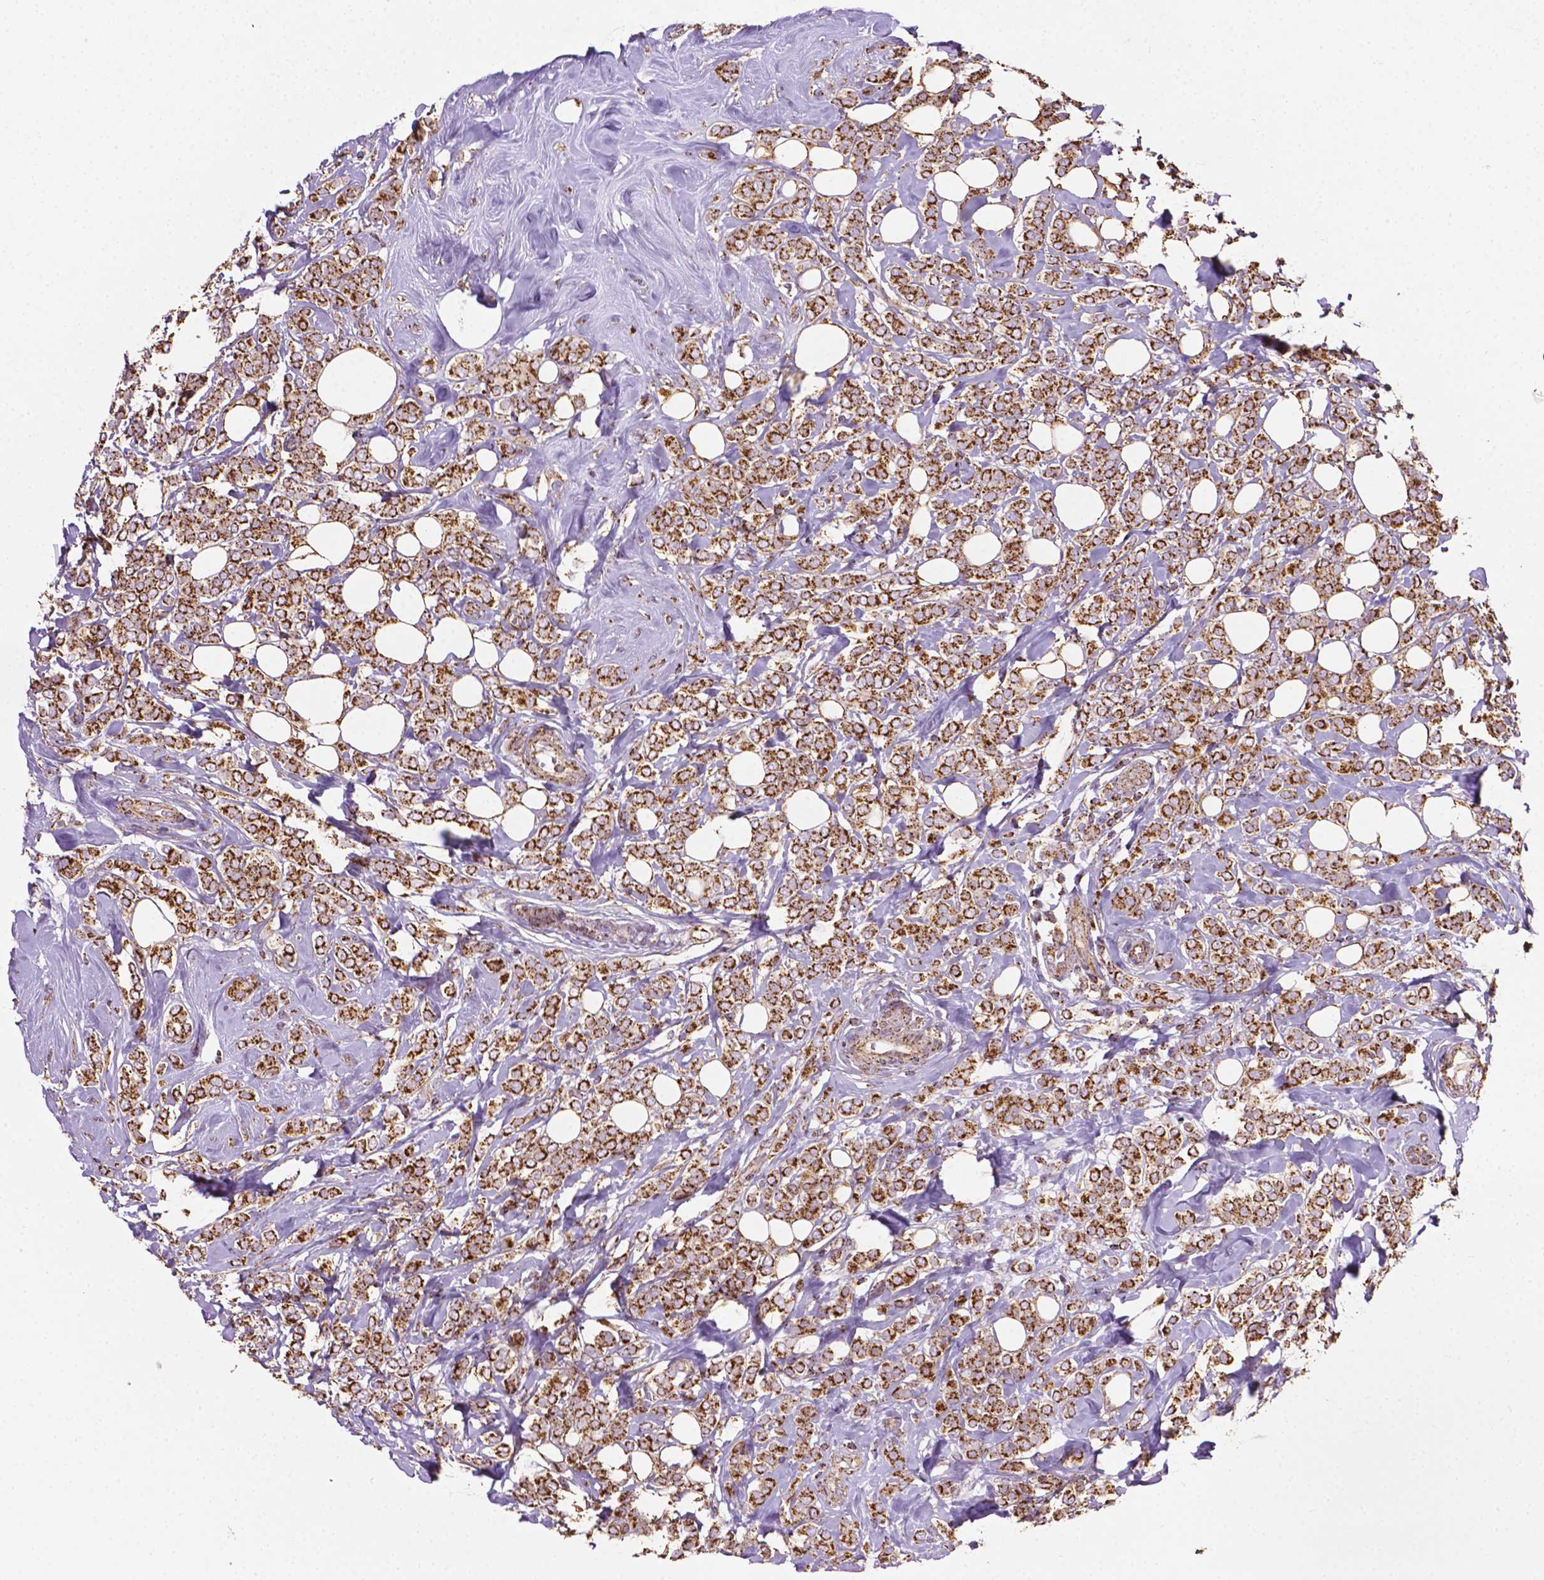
{"staining": {"intensity": "strong", "quantity": ">75%", "location": "cytoplasmic/membranous"}, "tissue": "breast cancer", "cell_type": "Tumor cells", "image_type": "cancer", "snomed": [{"axis": "morphology", "description": "Lobular carcinoma"}, {"axis": "topography", "description": "Breast"}], "caption": "Immunohistochemistry (IHC) micrograph of neoplastic tissue: breast cancer stained using immunohistochemistry shows high levels of strong protein expression localized specifically in the cytoplasmic/membranous of tumor cells, appearing as a cytoplasmic/membranous brown color.", "gene": "ILVBL", "patient": {"sex": "female", "age": 49}}